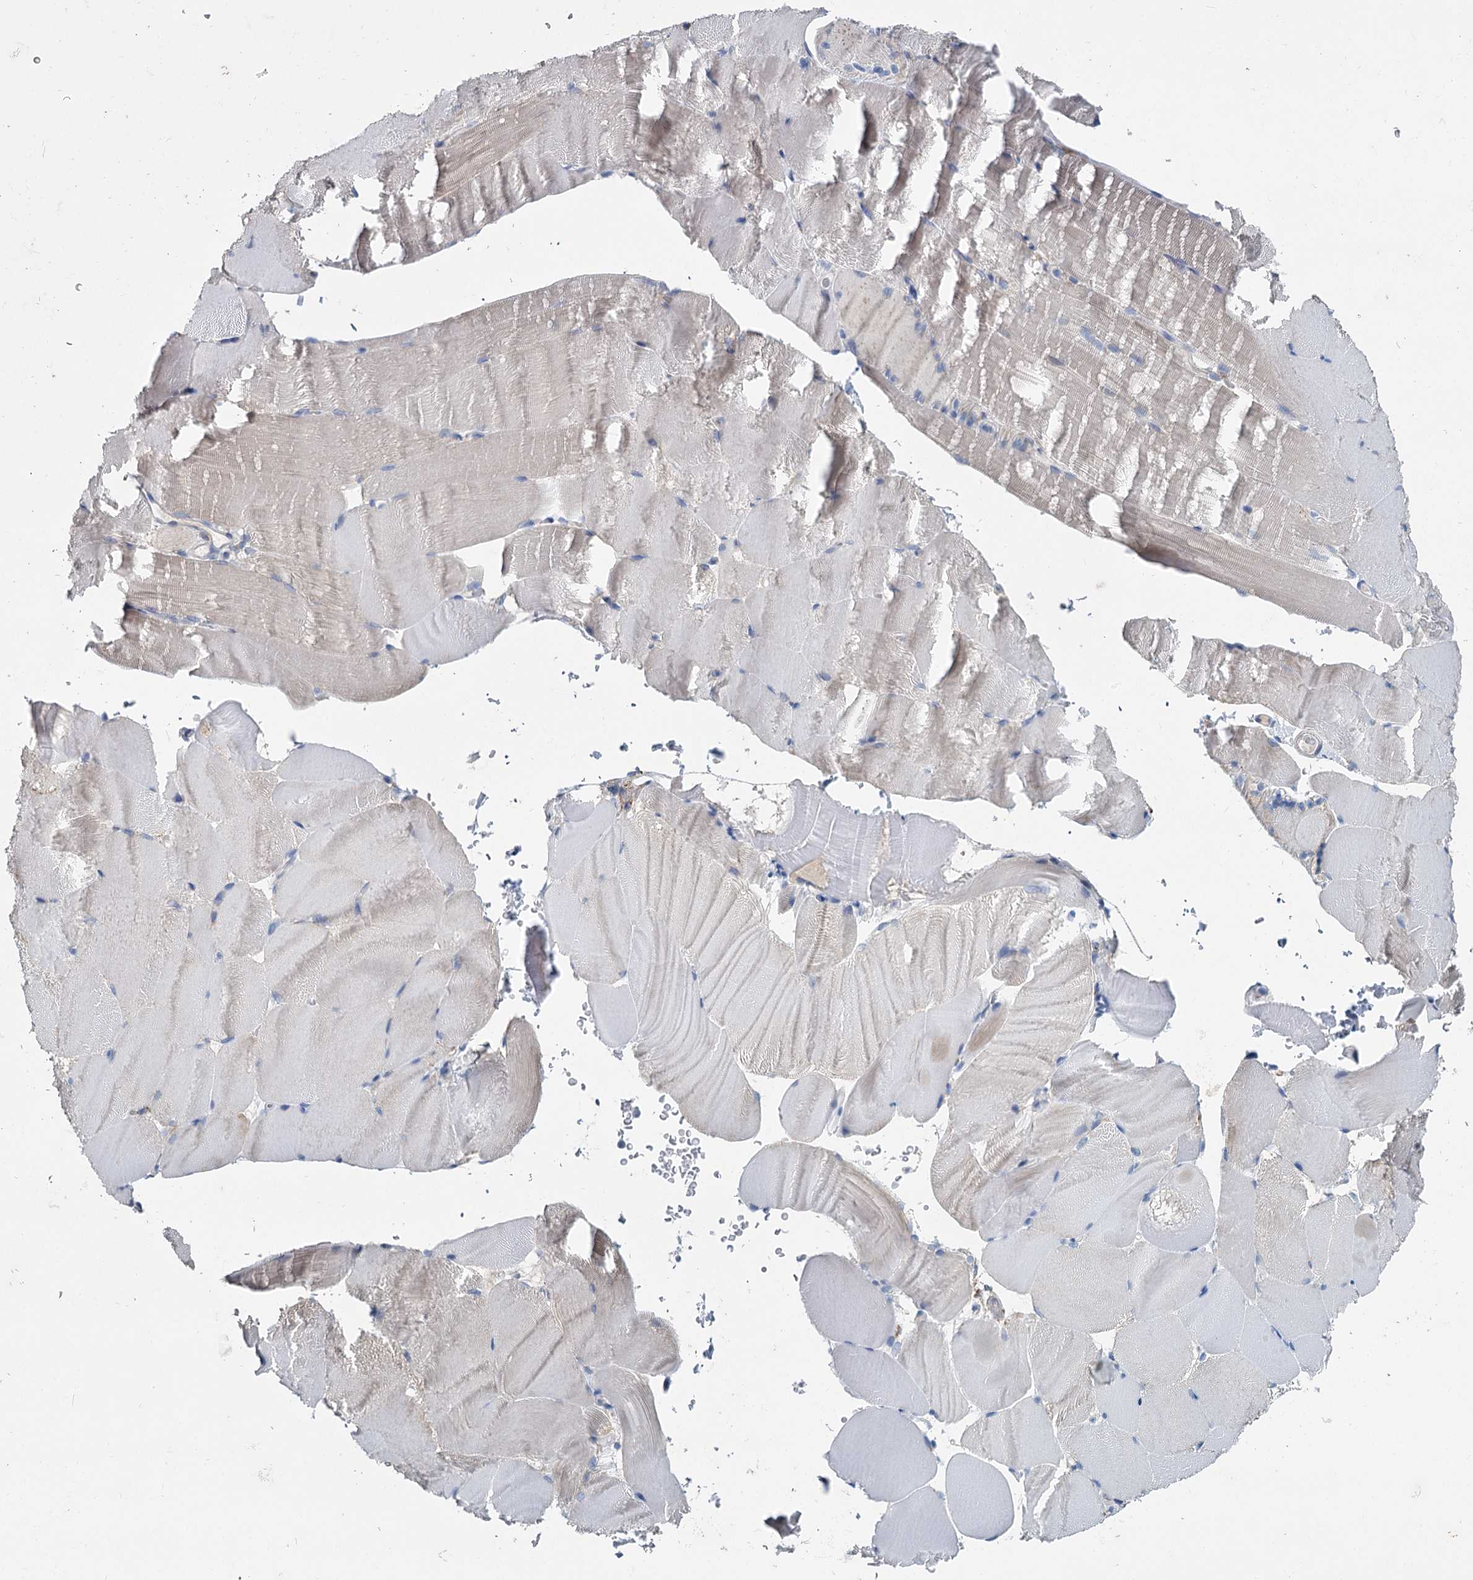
{"staining": {"intensity": "negative", "quantity": "none", "location": "none"}, "tissue": "skeletal muscle", "cell_type": "Myocytes", "image_type": "normal", "snomed": [{"axis": "morphology", "description": "Normal tissue, NOS"}, {"axis": "topography", "description": "Skeletal muscle"}, {"axis": "topography", "description": "Parathyroid gland"}], "caption": "This photomicrograph is of normal skeletal muscle stained with IHC to label a protein in brown with the nuclei are counter-stained blue. There is no positivity in myocytes.", "gene": "ANKRD16", "patient": {"sex": "female", "age": 37}}